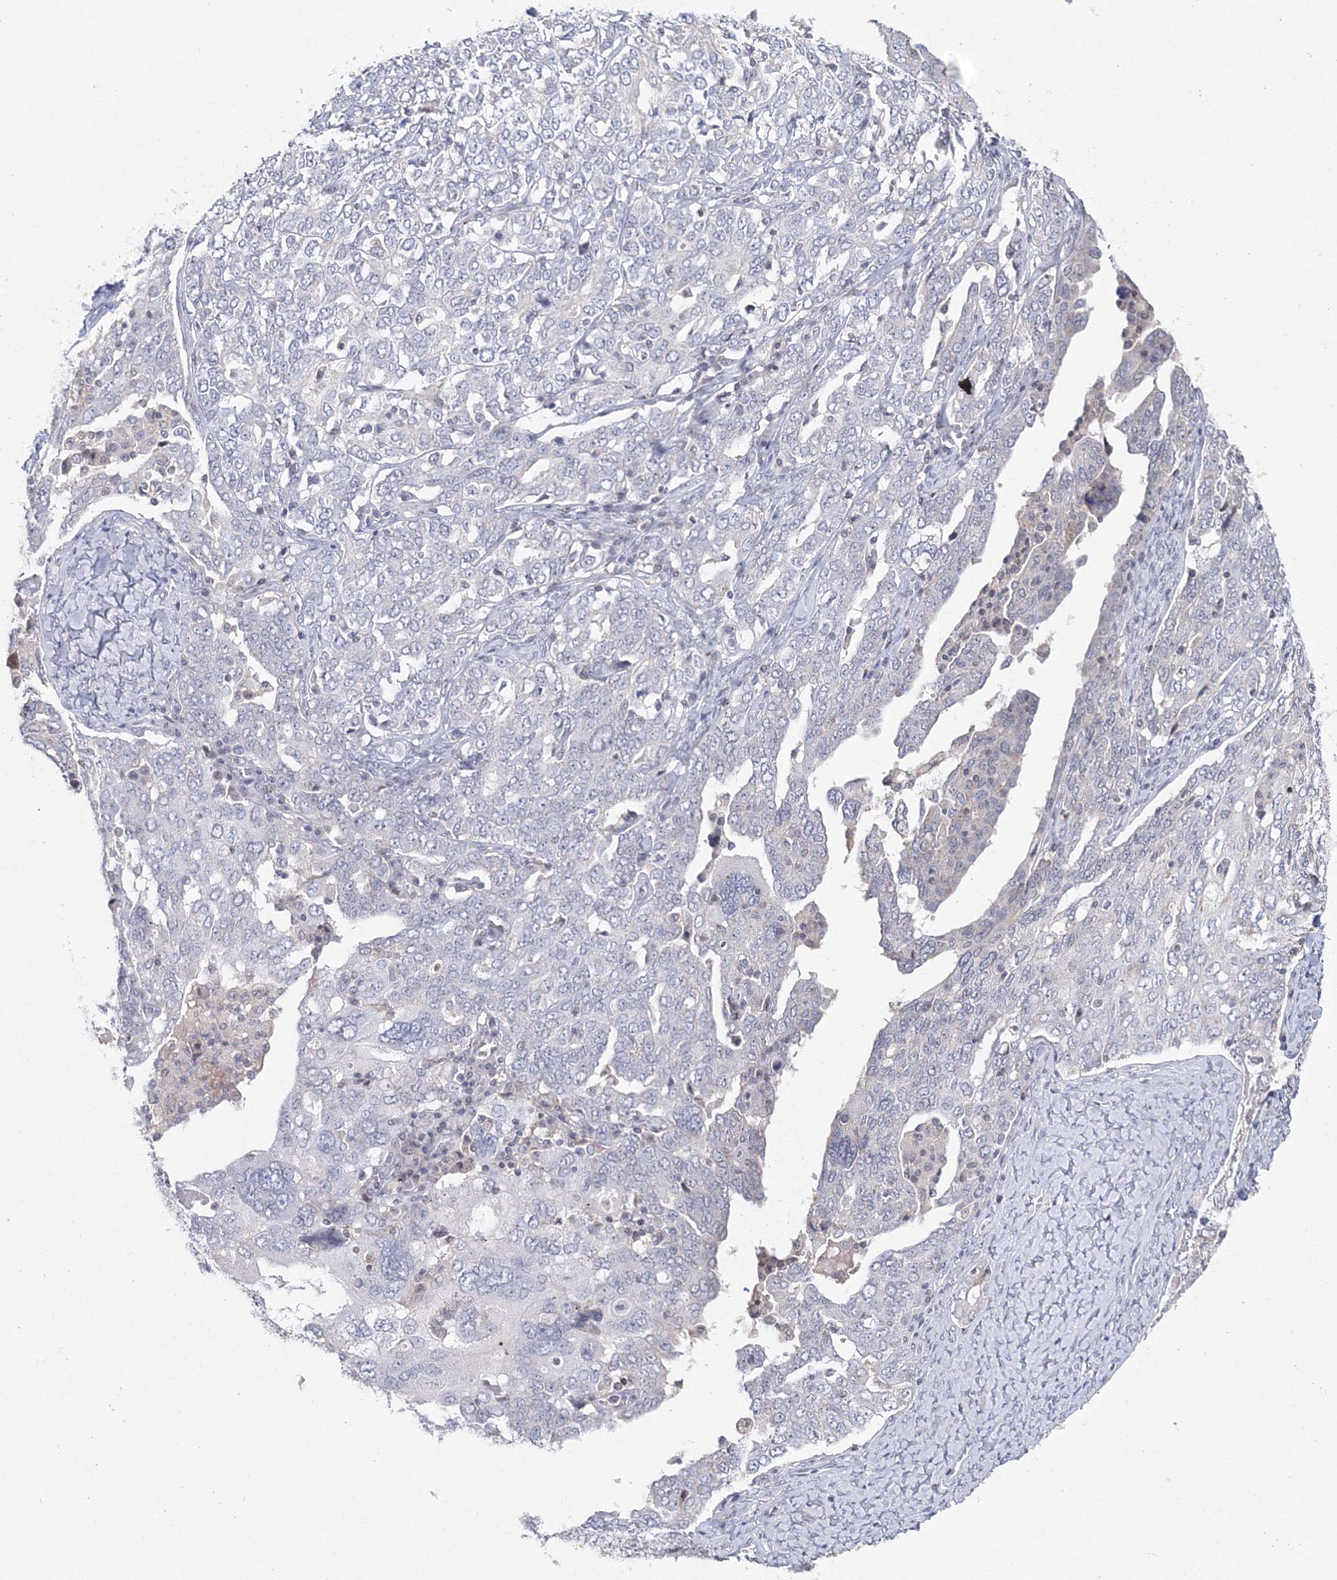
{"staining": {"intensity": "negative", "quantity": "none", "location": "none"}, "tissue": "ovarian cancer", "cell_type": "Tumor cells", "image_type": "cancer", "snomed": [{"axis": "morphology", "description": "Carcinoma, endometroid"}, {"axis": "topography", "description": "Ovary"}], "caption": "DAB (3,3'-diaminobenzidine) immunohistochemical staining of human ovarian cancer exhibits no significant positivity in tumor cells.", "gene": "SLC7A7", "patient": {"sex": "female", "age": 62}}